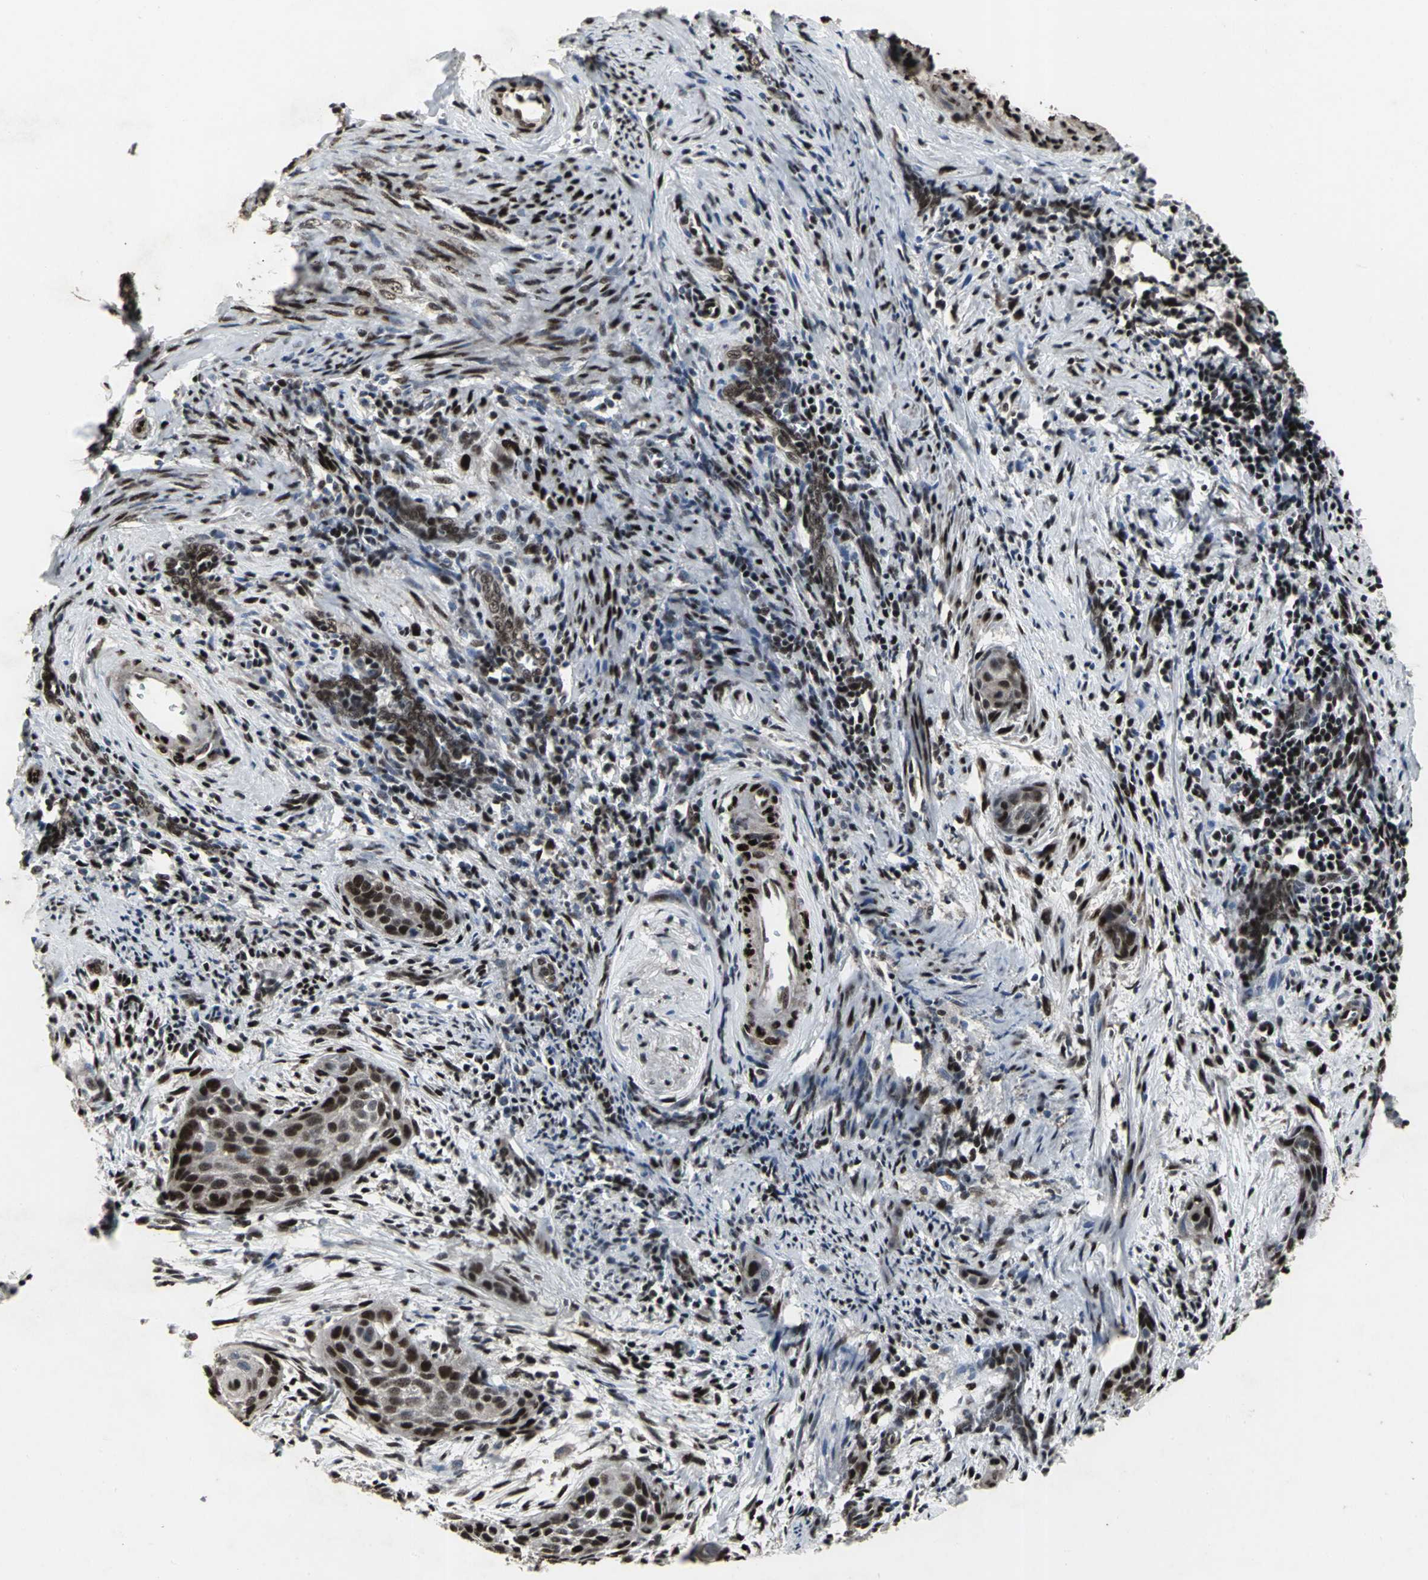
{"staining": {"intensity": "strong", "quantity": ">75%", "location": "nuclear"}, "tissue": "cervical cancer", "cell_type": "Tumor cells", "image_type": "cancer", "snomed": [{"axis": "morphology", "description": "Squamous cell carcinoma, NOS"}, {"axis": "topography", "description": "Cervix"}], "caption": "Protein expression analysis of cervical cancer (squamous cell carcinoma) demonstrates strong nuclear expression in approximately >75% of tumor cells.", "gene": "SRF", "patient": {"sex": "female", "age": 33}}